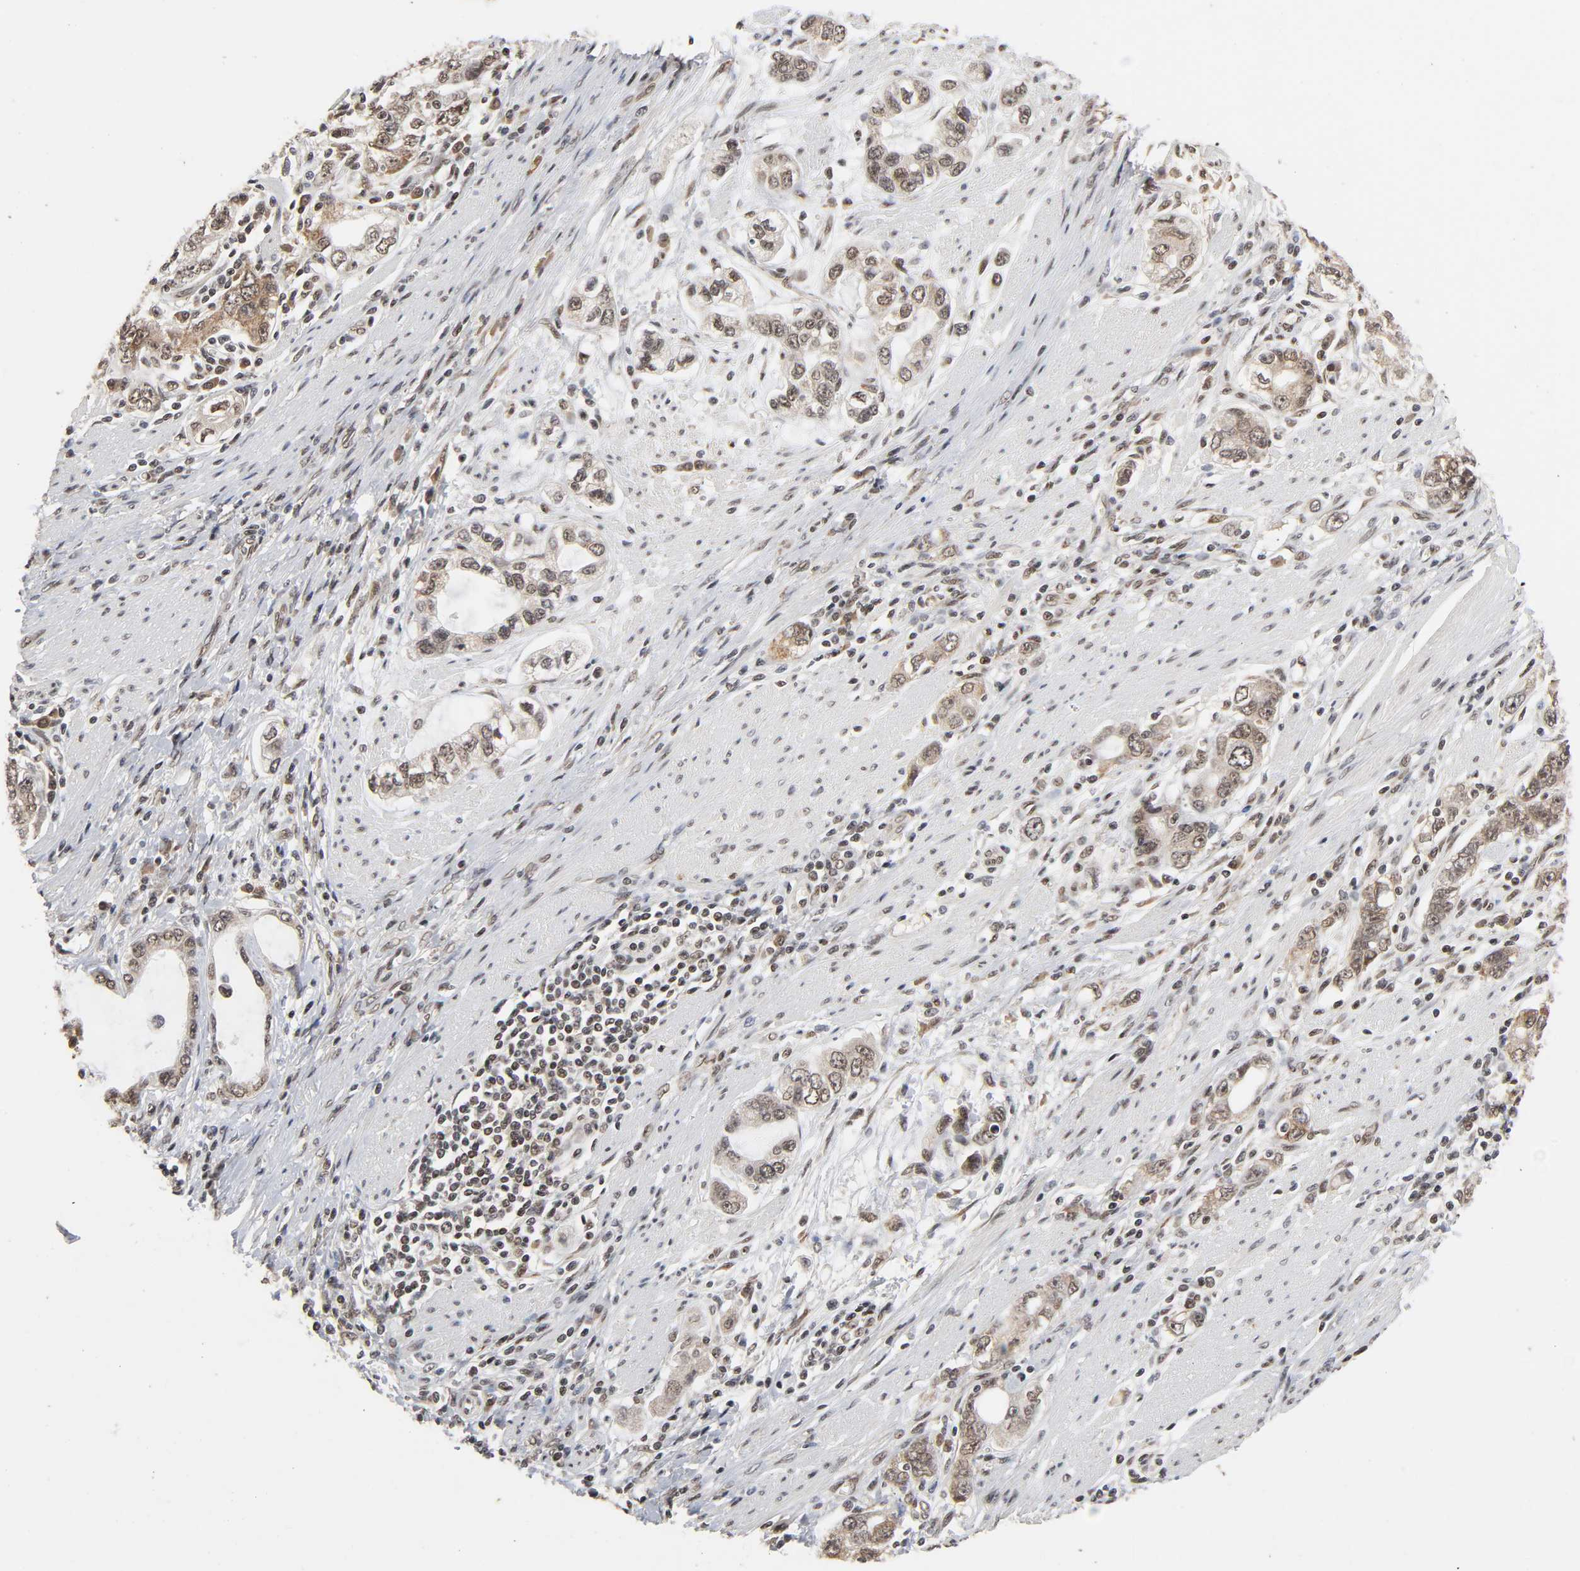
{"staining": {"intensity": "moderate", "quantity": ">75%", "location": "cytoplasmic/membranous,nuclear"}, "tissue": "stomach cancer", "cell_type": "Tumor cells", "image_type": "cancer", "snomed": [{"axis": "morphology", "description": "Adenocarcinoma, NOS"}, {"axis": "topography", "description": "Stomach, lower"}], "caption": "IHC image of neoplastic tissue: stomach cancer stained using immunohistochemistry displays medium levels of moderate protein expression localized specifically in the cytoplasmic/membranous and nuclear of tumor cells, appearing as a cytoplasmic/membranous and nuclear brown color.", "gene": "ZNF384", "patient": {"sex": "female", "age": 93}}